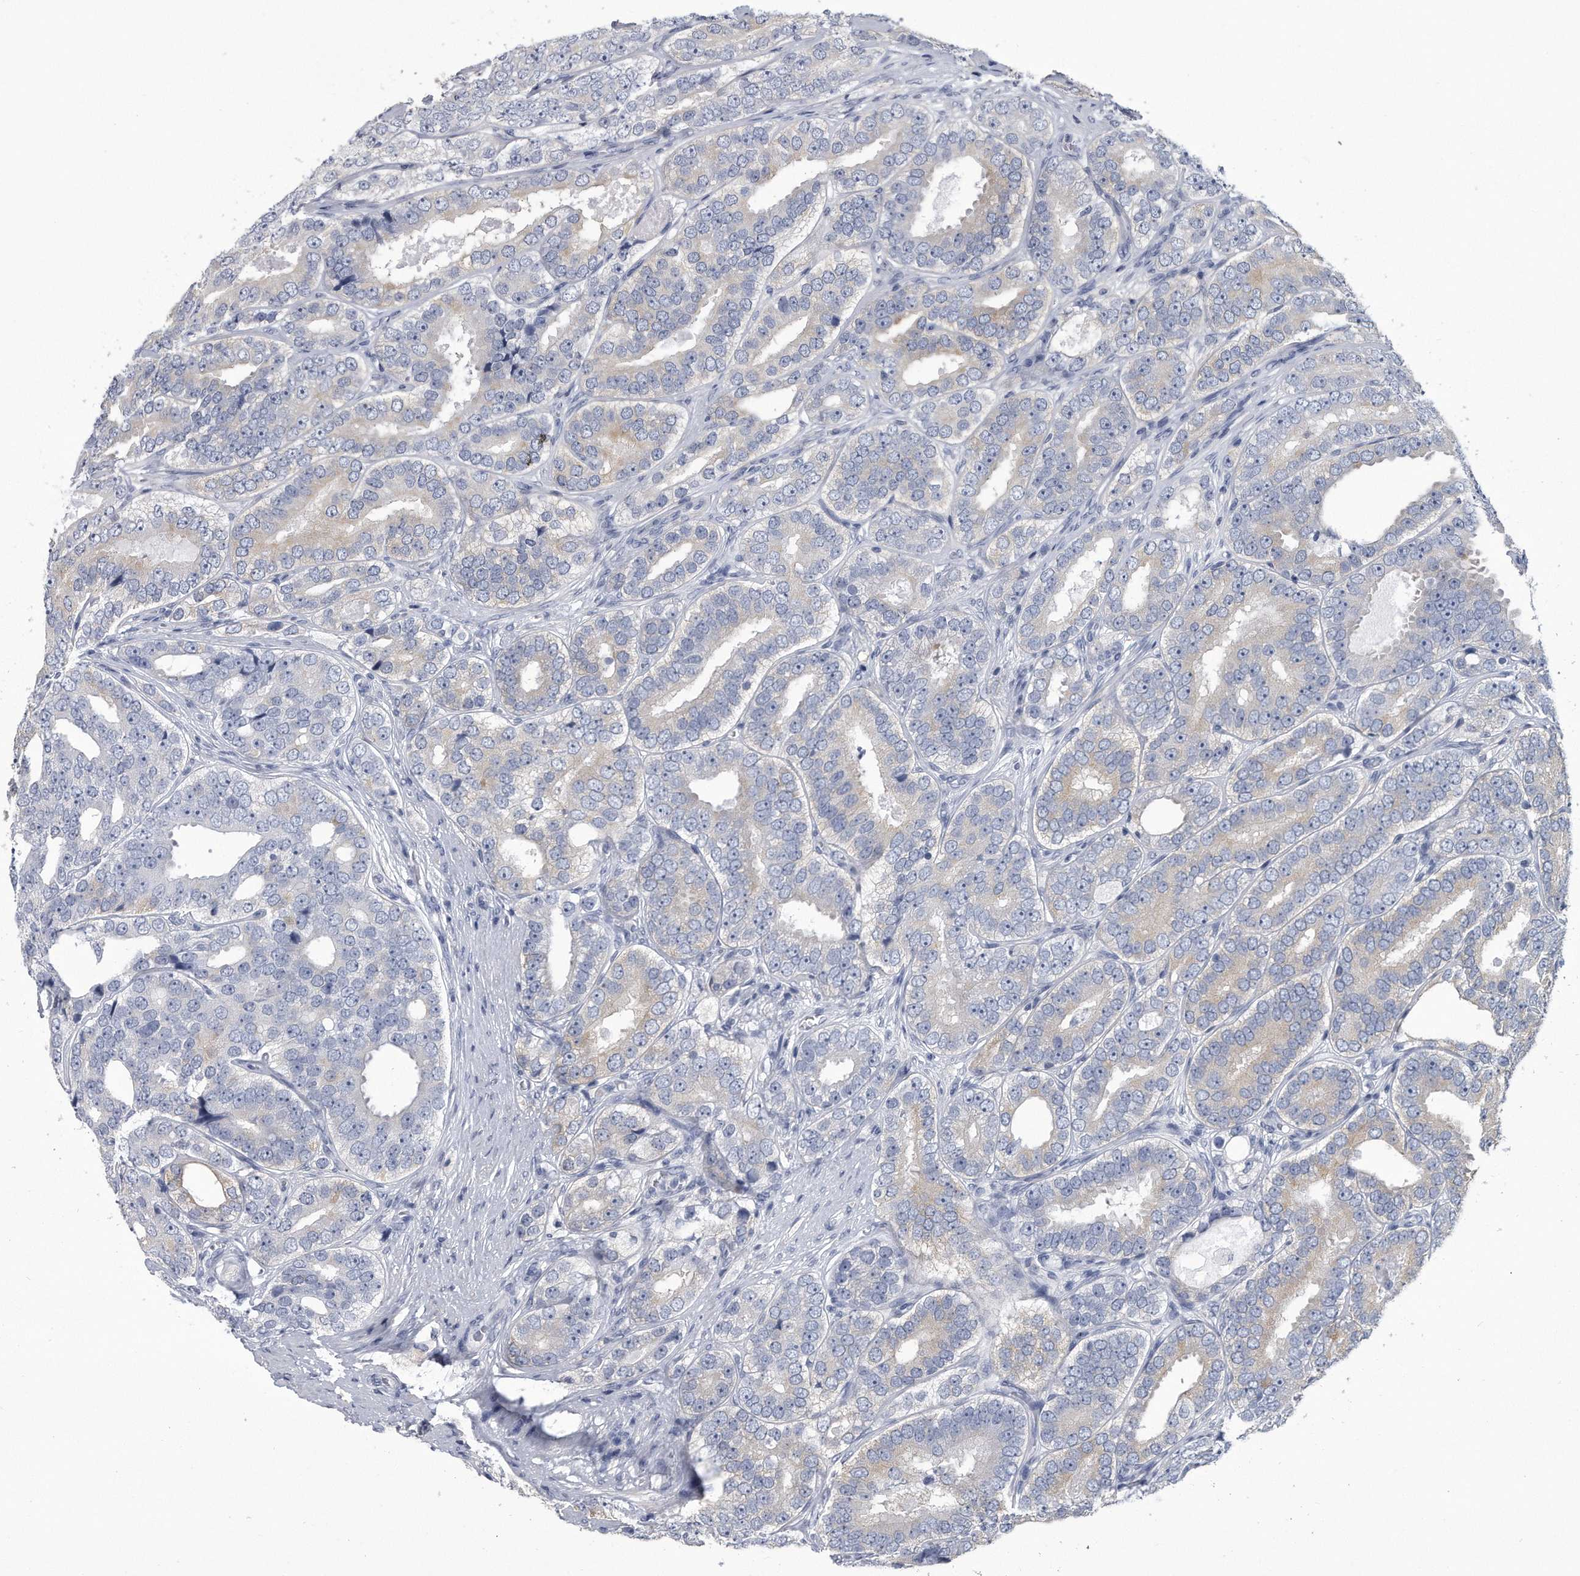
{"staining": {"intensity": "weak", "quantity": "<25%", "location": "cytoplasmic/membranous"}, "tissue": "prostate cancer", "cell_type": "Tumor cells", "image_type": "cancer", "snomed": [{"axis": "morphology", "description": "Adenocarcinoma, High grade"}, {"axis": "topography", "description": "Prostate"}], "caption": "IHC image of neoplastic tissue: prostate cancer (adenocarcinoma (high-grade)) stained with DAB (3,3'-diaminobenzidine) reveals no significant protein expression in tumor cells.", "gene": "PYGB", "patient": {"sex": "male", "age": 56}}